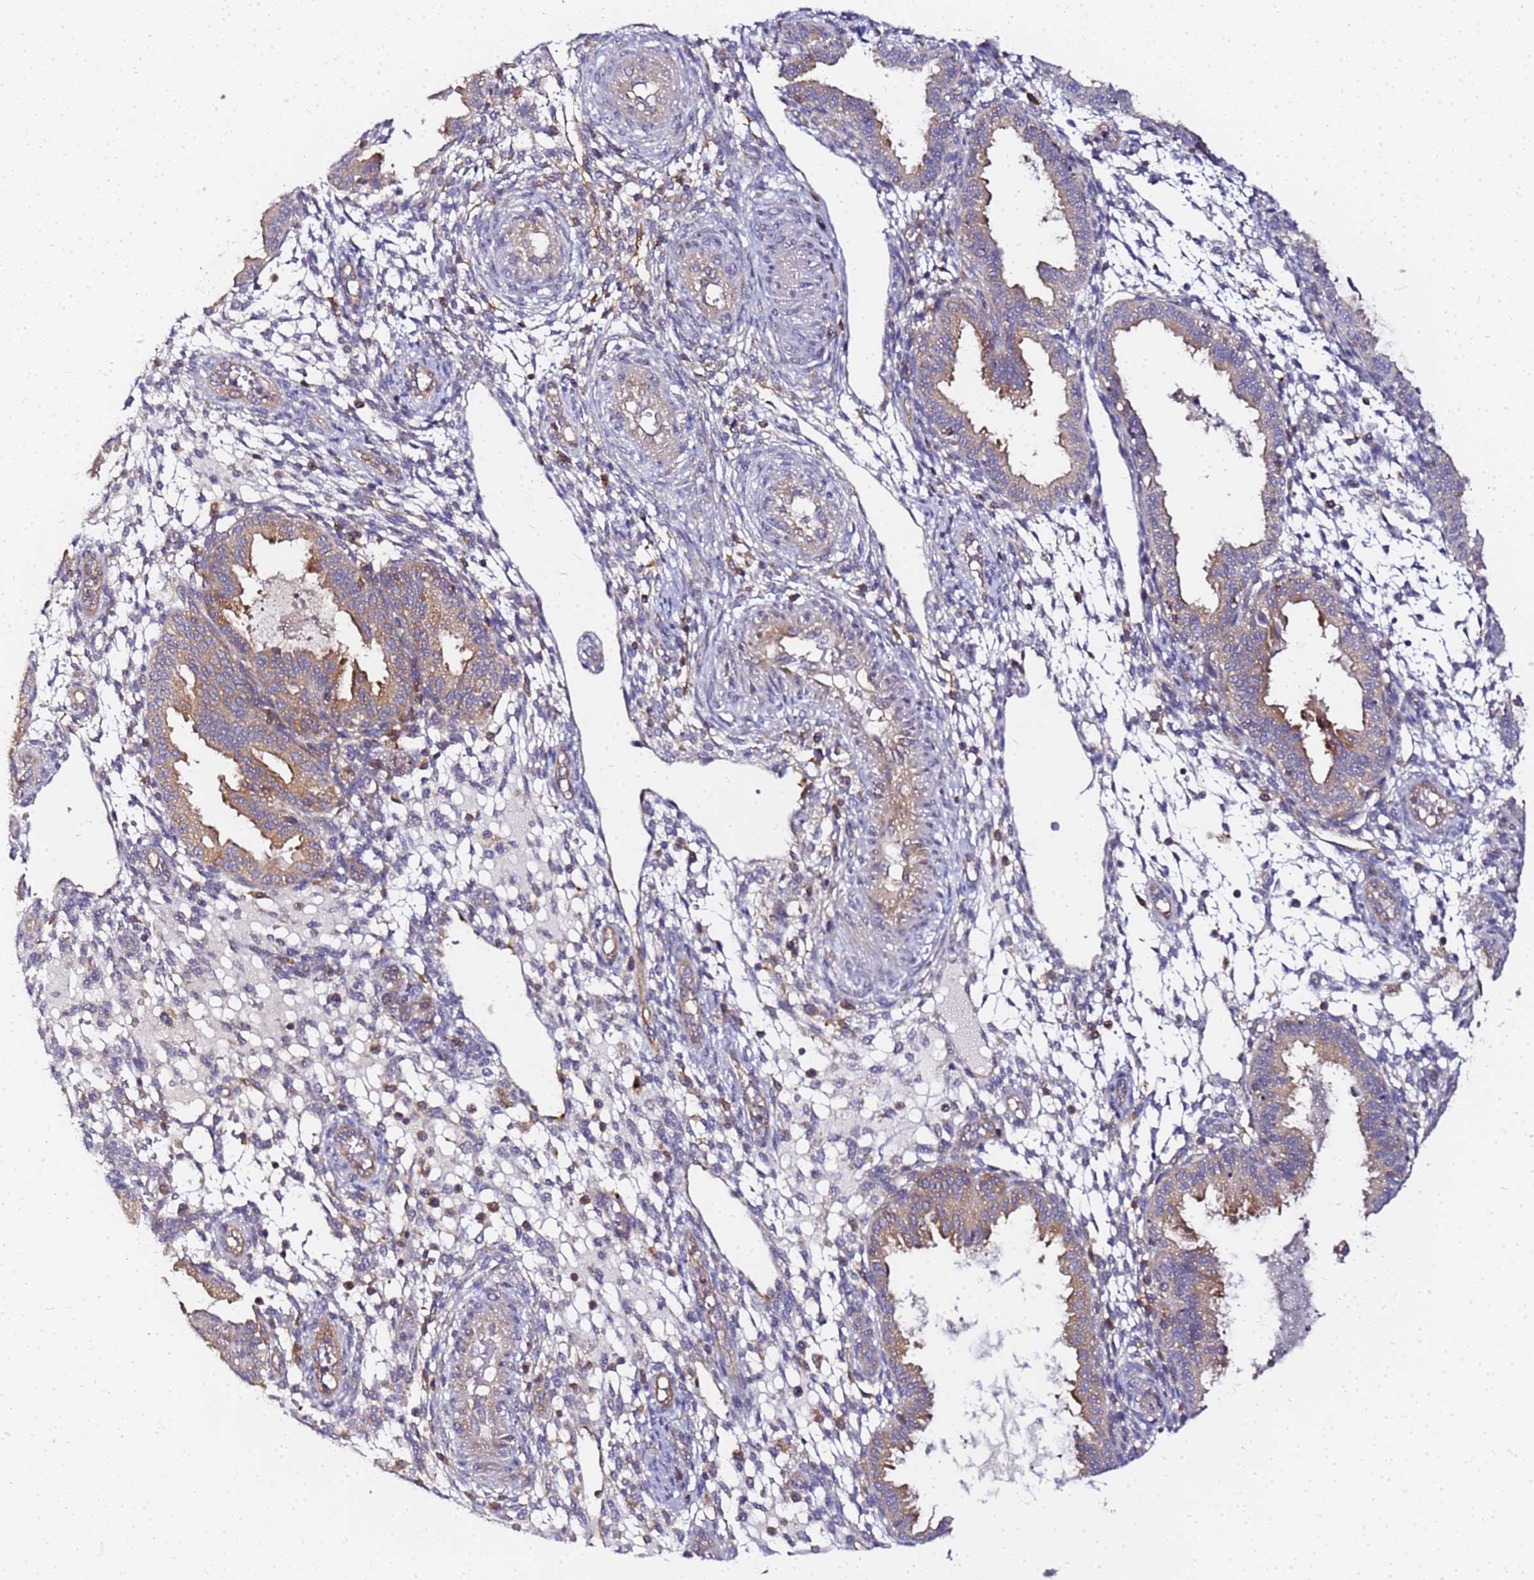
{"staining": {"intensity": "negative", "quantity": "none", "location": "none"}, "tissue": "endometrium", "cell_type": "Cells in endometrial stroma", "image_type": "normal", "snomed": [{"axis": "morphology", "description": "Normal tissue, NOS"}, {"axis": "topography", "description": "Endometrium"}], "caption": "Endometrium stained for a protein using IHC displays no expression cells in endometrial stroma.", "gene": "CHM", "patient": {"sex": "female", "age": 33}}